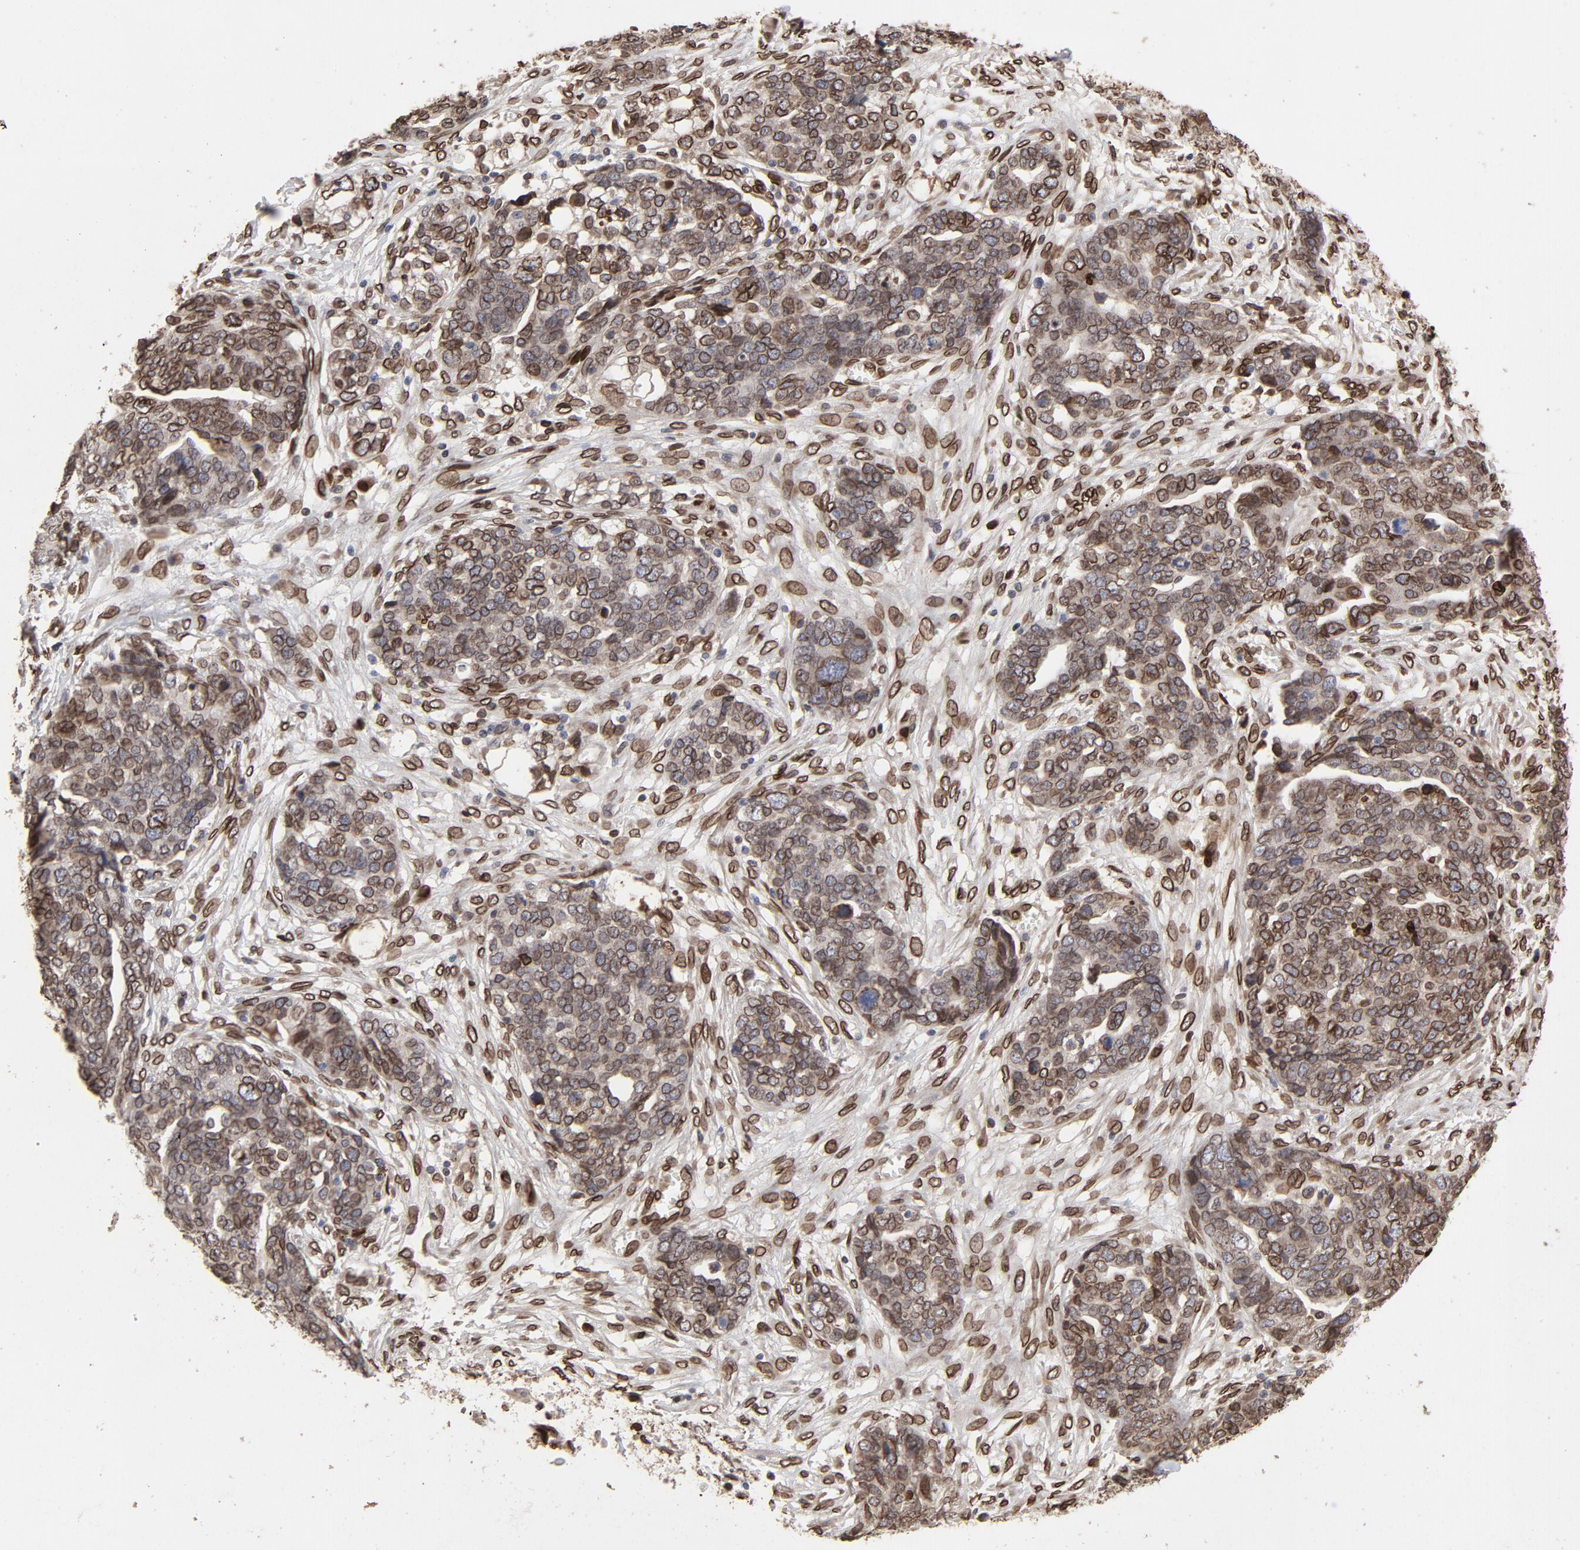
{"staining": {"intensity": "strong", "quantity": ">75%", "location": "cytoplasmic/membranous,nuclear"}, "tissue": "ovarian cancer", "cell_type": "Tumor cells", "image_type": "cancer", "snomed": [{"axis": "morphology", "description": "Normal tissue, NOS"}, {"axis": "morphology", "description": "Cystadenocarcinoma, serous, NOS"}, {"axis": "topography", "description": "Fallopian tube"}, {"axis": "topography", "description": "Ovary"}], "caption": "Strong cytoplasmic/membranous and nuclear staining for a protein is seen in about >75% of tumor cells of serous cystadenocarcinoma (ovarian) using immunohistochemistry.", "gene": "LMNA", "patient": {"sex": "female", "age": 56}}